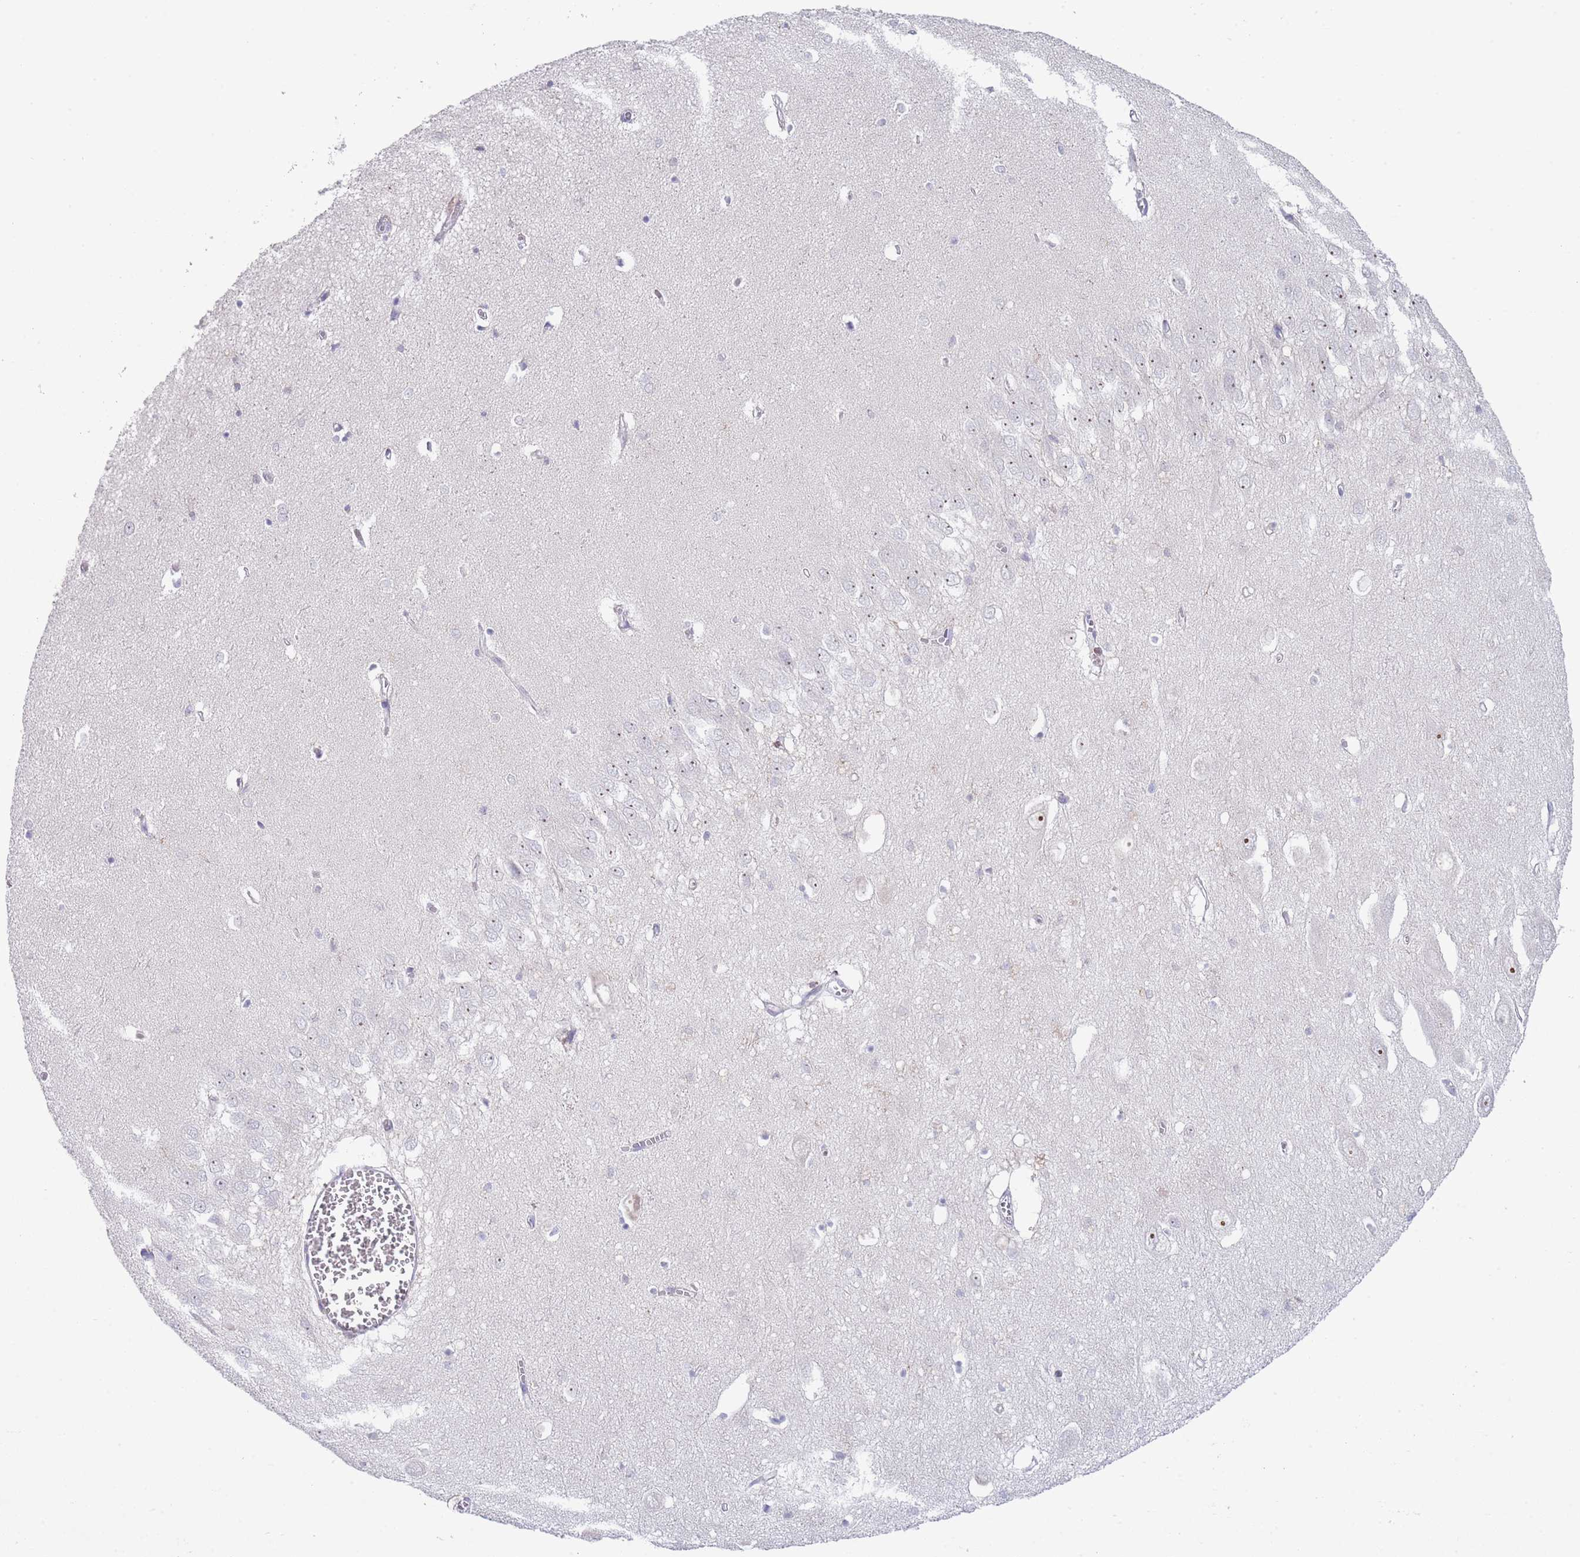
{"staining": {"intensity": "negative", "quantity": "none", "location": "none"}, "tissue": "hippocampus", "cell_type": "Glial cells", "image_type": "normal", "snomed": [{"axis": "morphology", "description": "Normal tissue, NOS"}, {"axis": "topography", "description": "Hippocampus"}], "caption": "Immunohistochemical staining of benign hippocampus shows no significant positivity in glial cells.", "gene": "LPXN", "patient": {"sex": "female", "age": 64}}